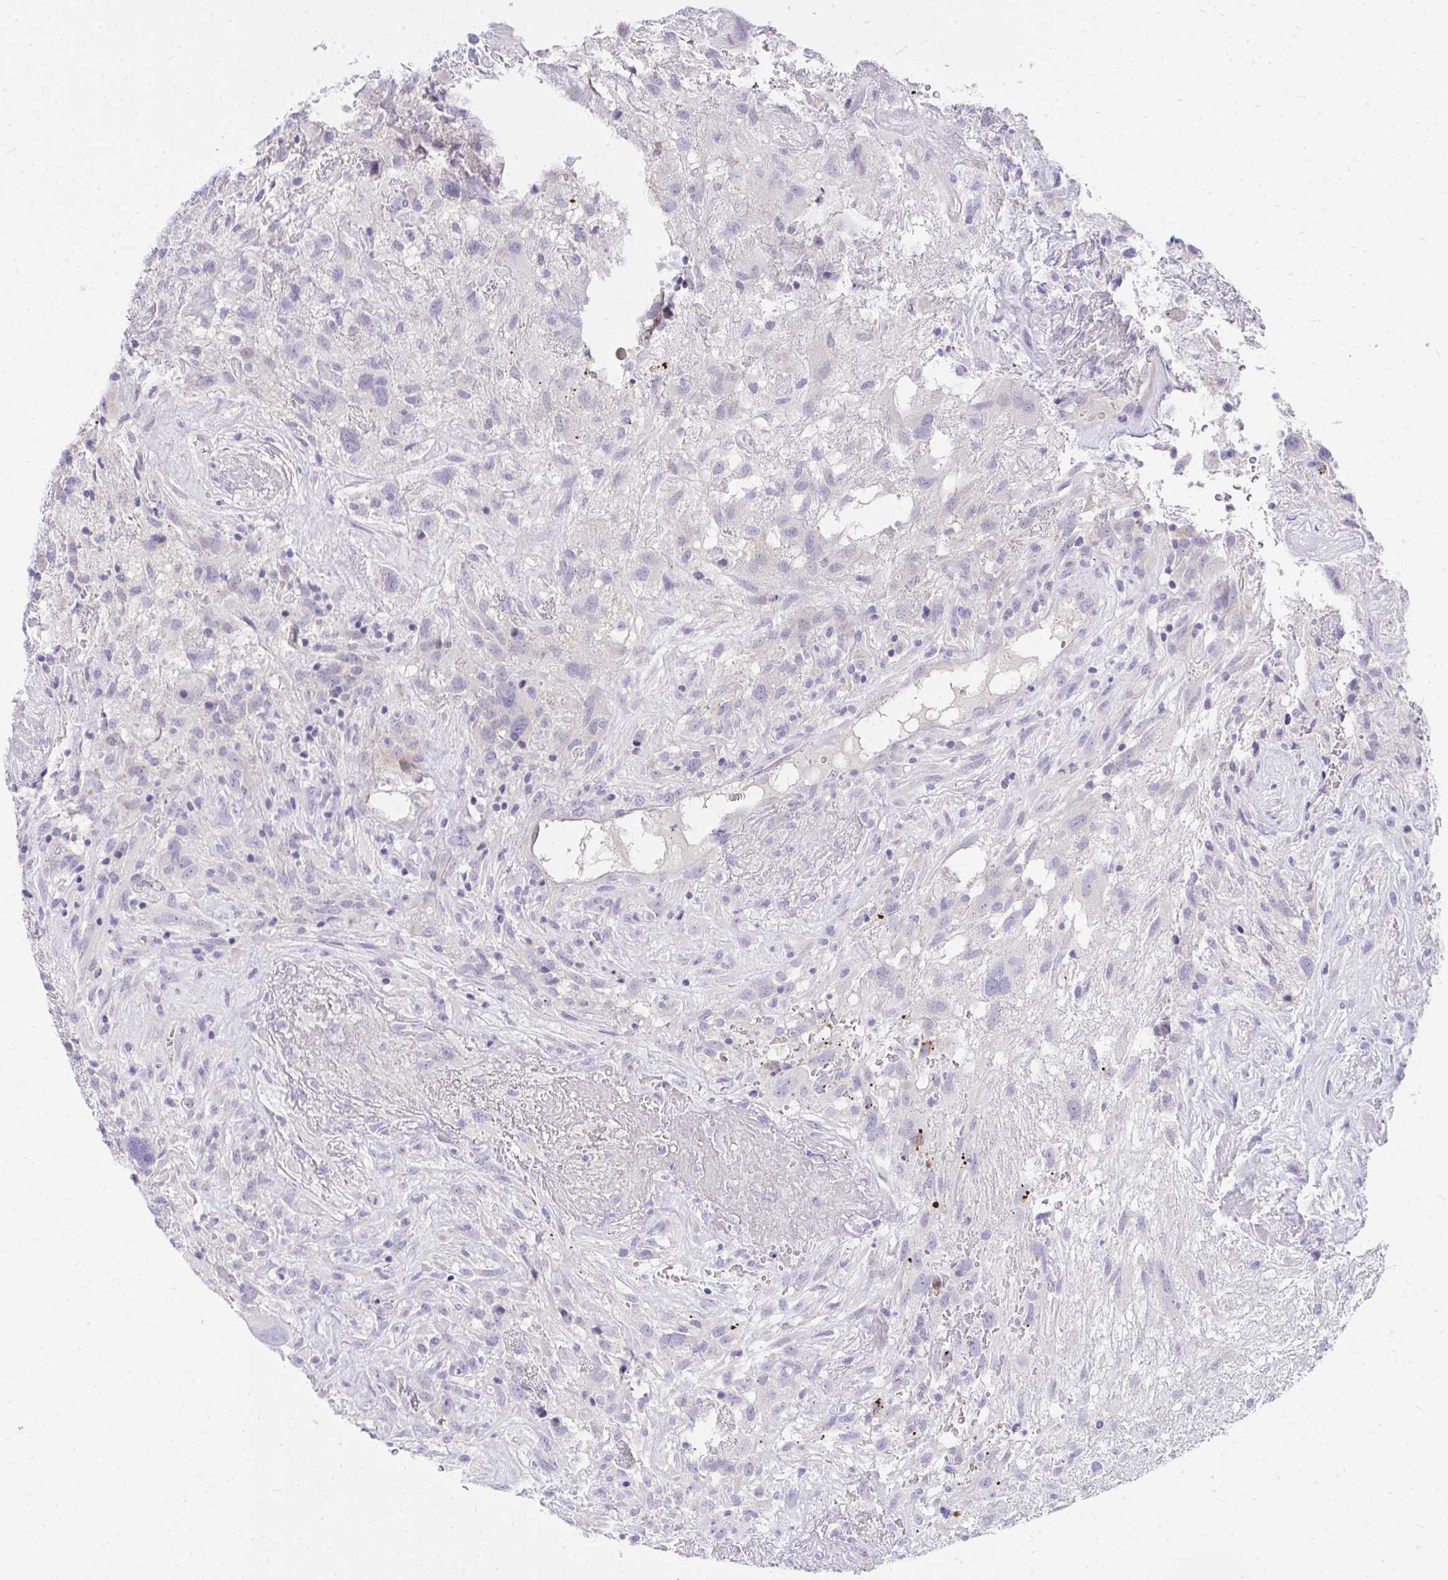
{"staining": {"intensity": "negative", "quantity": "none", "location": "none"}, "tissue": "glioma", "cell_type": "Tumor cells", "image_type": "cancer", "snomed": [{"axis": "morphology", "description": "Glioma, malignant, High grade"}, {"axis": "topography", "description": "Brain"}], "caption": "Micrograph shows no protein staining in tumor cells of glioma tissue.", "gene": "LRRC36", "patient": {"sex": "male", "age": 46}}